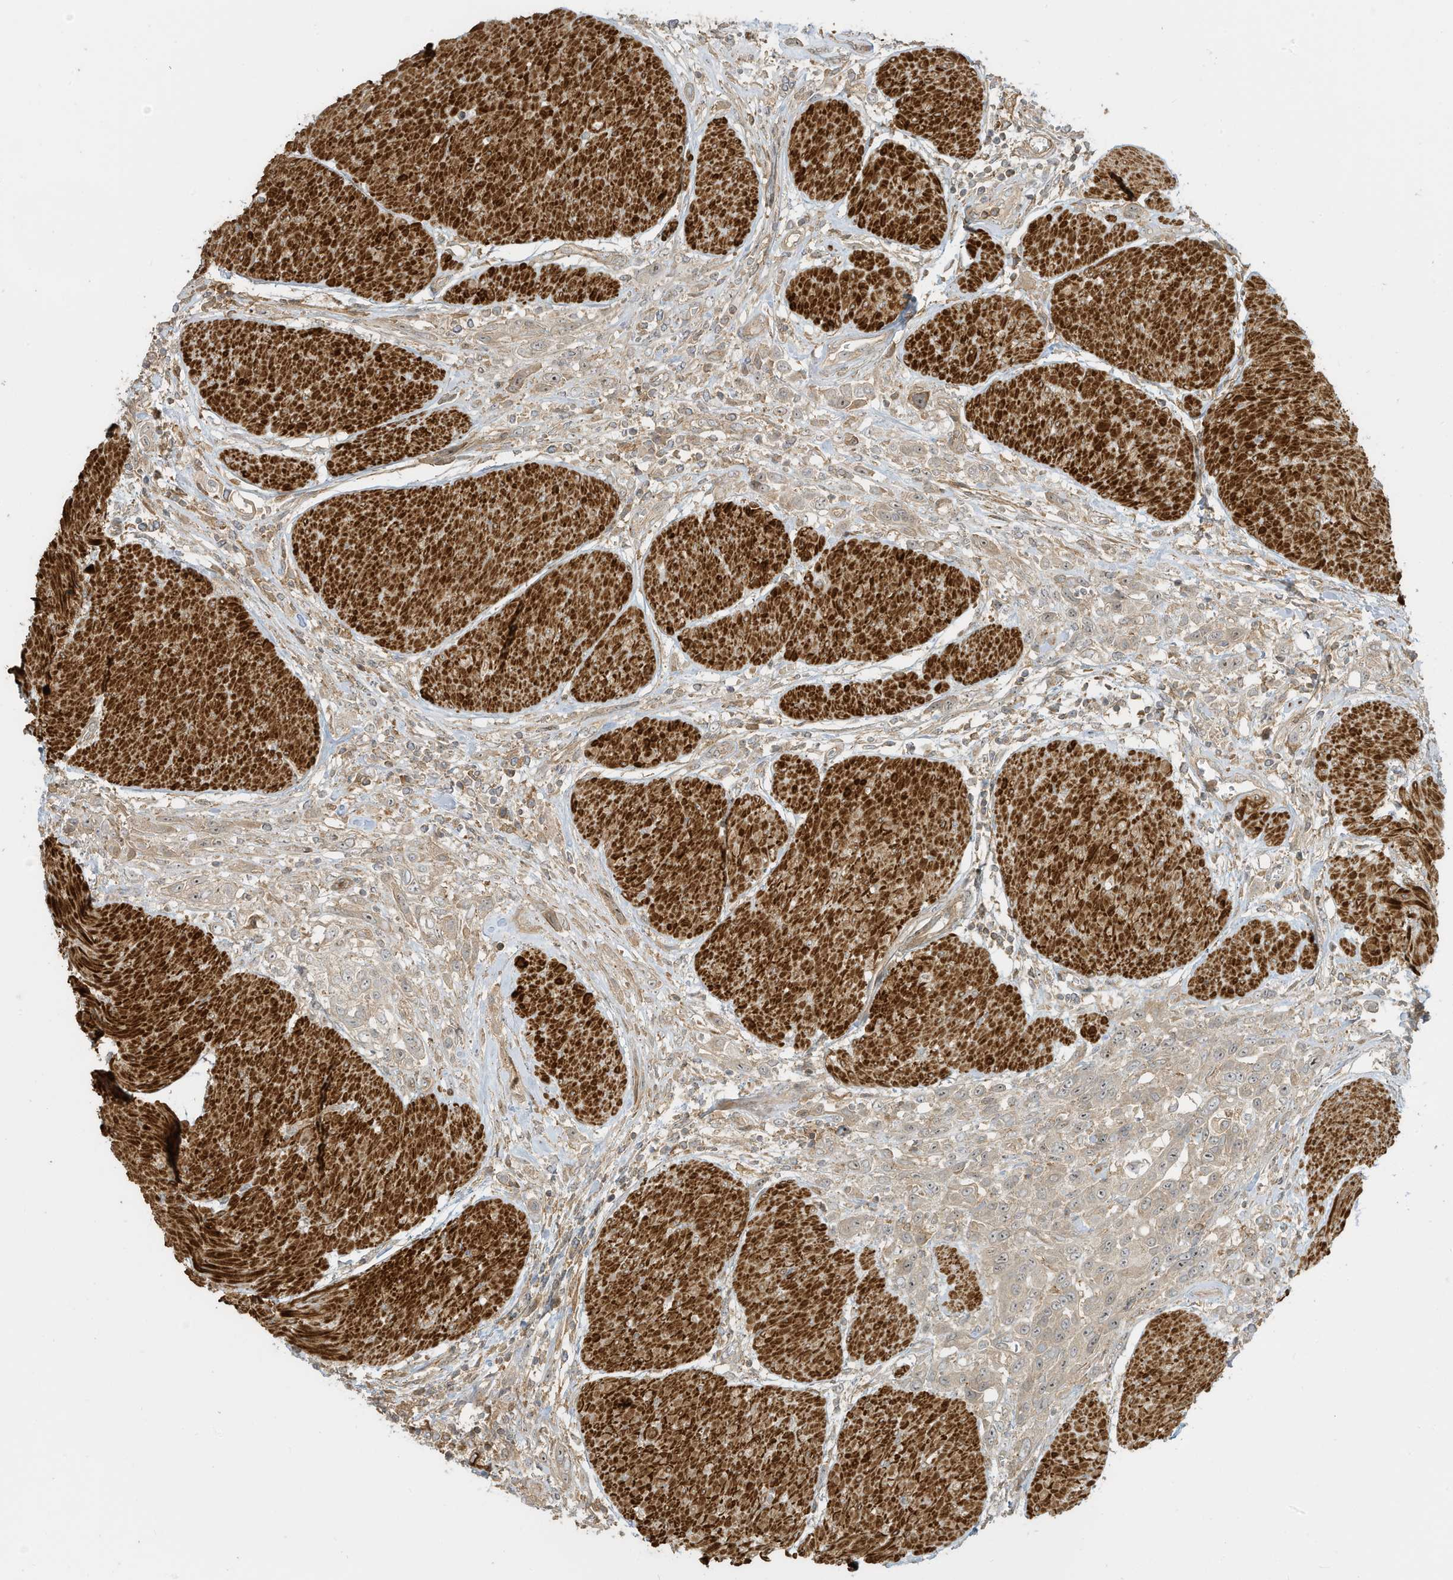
{"staining": {"intensity": "weak", "quantity": "<25%", "location": "cytoplasmic/membranous"}, "tissue": "urothelial cancer", "cell_type": "Tumor cells", "image_type": "cancer", "snomed": [{"axis": "morphology", "description": "Urothelial carcinoma, High grade"}, {"axis": "topography", "description": "Urinary bladder"}], "caption": "DAB (3,3'-diaminobenzidine) immunohistochemical staining of high-grade urothelial carcinoma reveals no significant staining in tumor cells. Brightfield microscopy of immunohistochemistry stained with DAB (3,3'-diaminobenzidine) (brown) and hematoxylin (blue), captured at high magnification.", "gene": "ENTR1", "patient": {"sex": "male", "age": 50}}